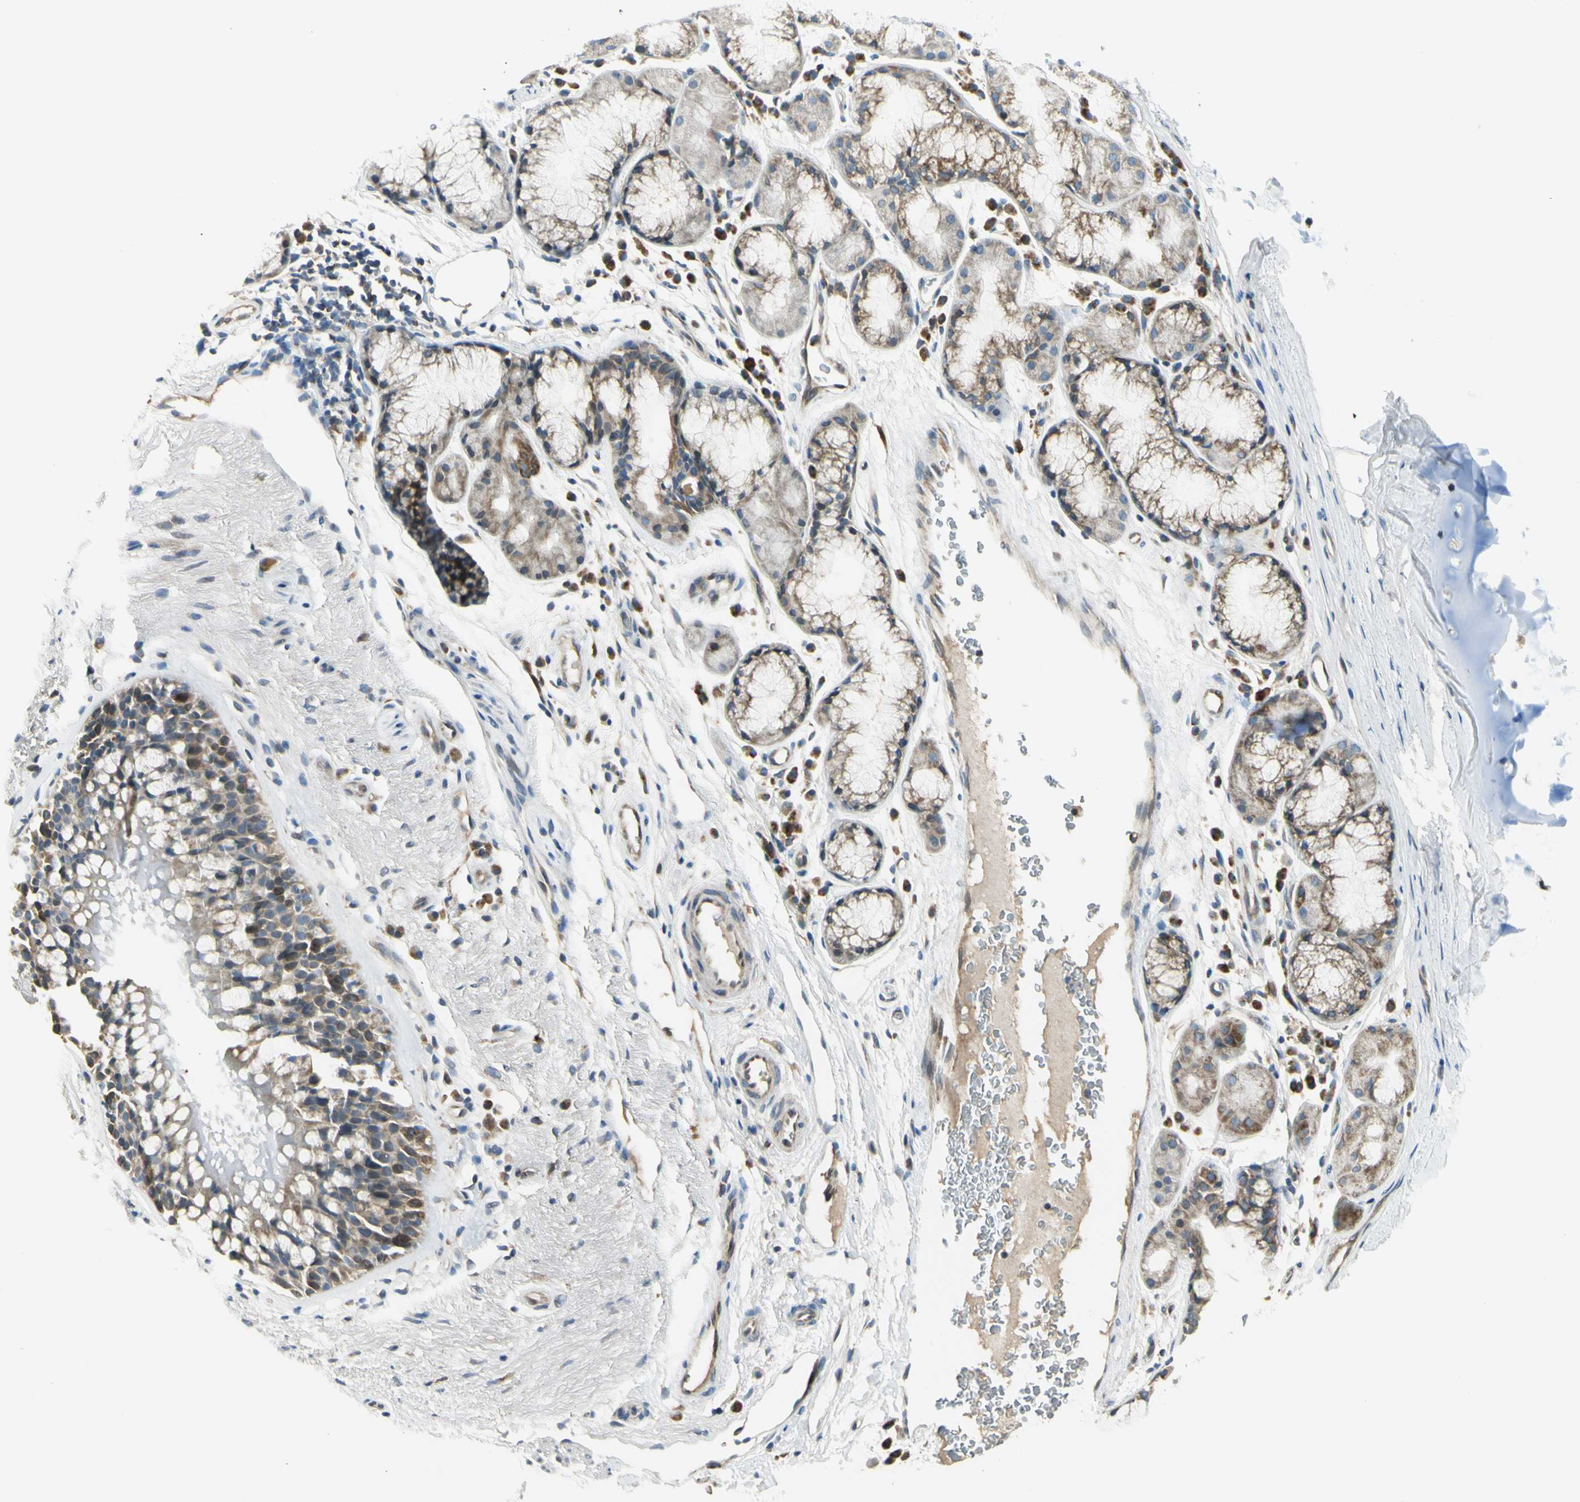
{"staining": {"intensity": "moderate", "quantity": ">75%", "location": "cytoplasmic/membranous"}, "tissue": "bronchus", "cell_type": "Respiratory epithelial cells", "image_type": "normal", "snomed": [{"axis": "morphology", "description": "Normal tissue, NOS"}, {"axis": "topography", "description": "Bronchus"}], "caption": "A photomicrograph of bronchus stained for a protein reveals moderate cytoplasmic/membranous brown staining in respiratory epithelial cells. (Brightfield microscopy of DAB IHC at high magnification).", "gene": "NPHP3", "patient": {"sex": "female", "age": 54}}